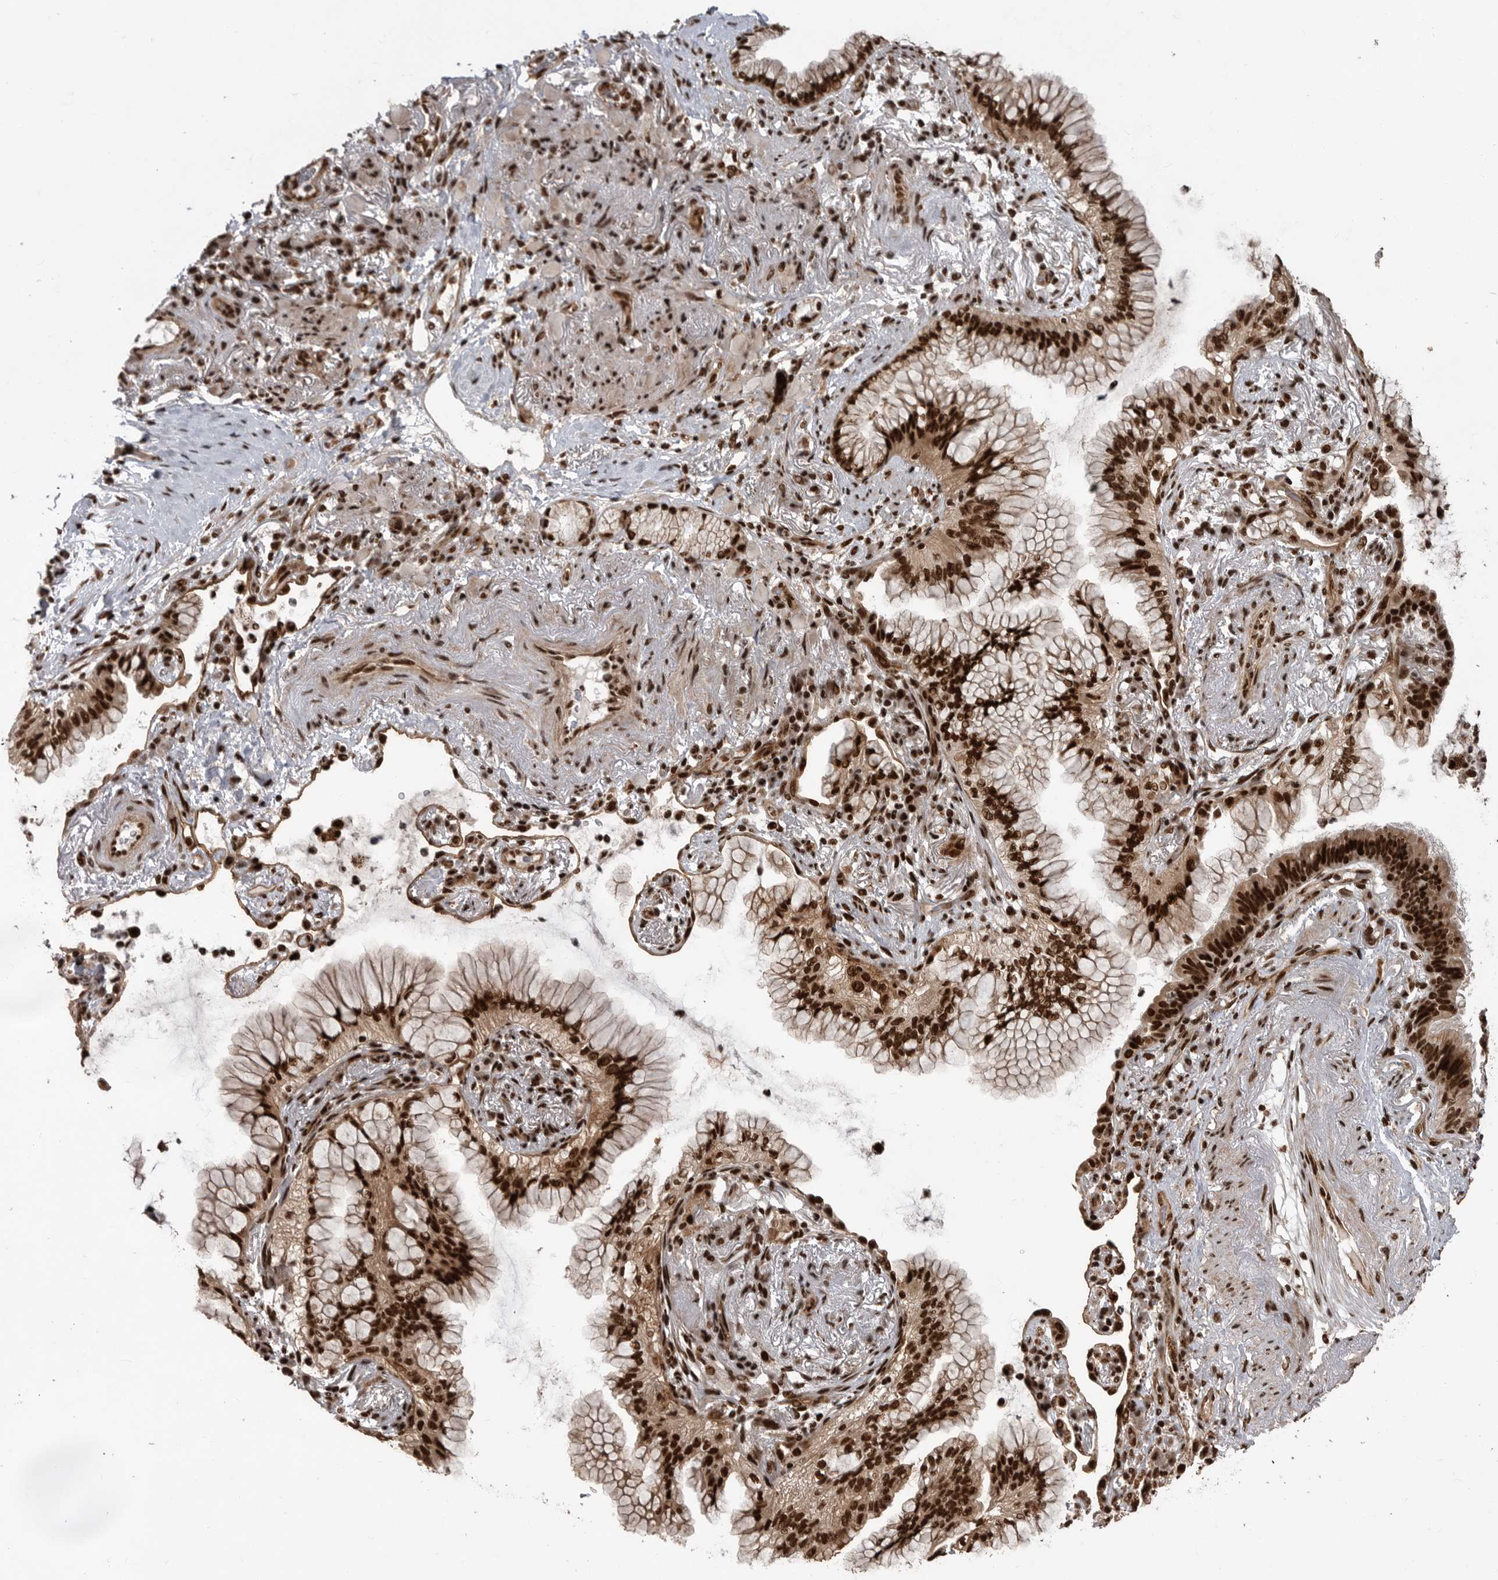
{"staining": {"intensity": "strong", "quantity": ">75%", "location": "nuclear"}, "tissue": "lung cancer", "cell_type": "Tumor cells", "image_type": "cancer", "snomed": [{"axis": "morphology", "description": "Adenocarcinoma, NOS"}, {"axis": "topography", "description": "Lung"}], "caption": "Immunohistochemical staining of lung cancer exhibits high levels of strong nuclear protein expression in about >75% of tumor cells.", "gene": "PPP1R8", "patient": {"sex": "female", "age": 70}}